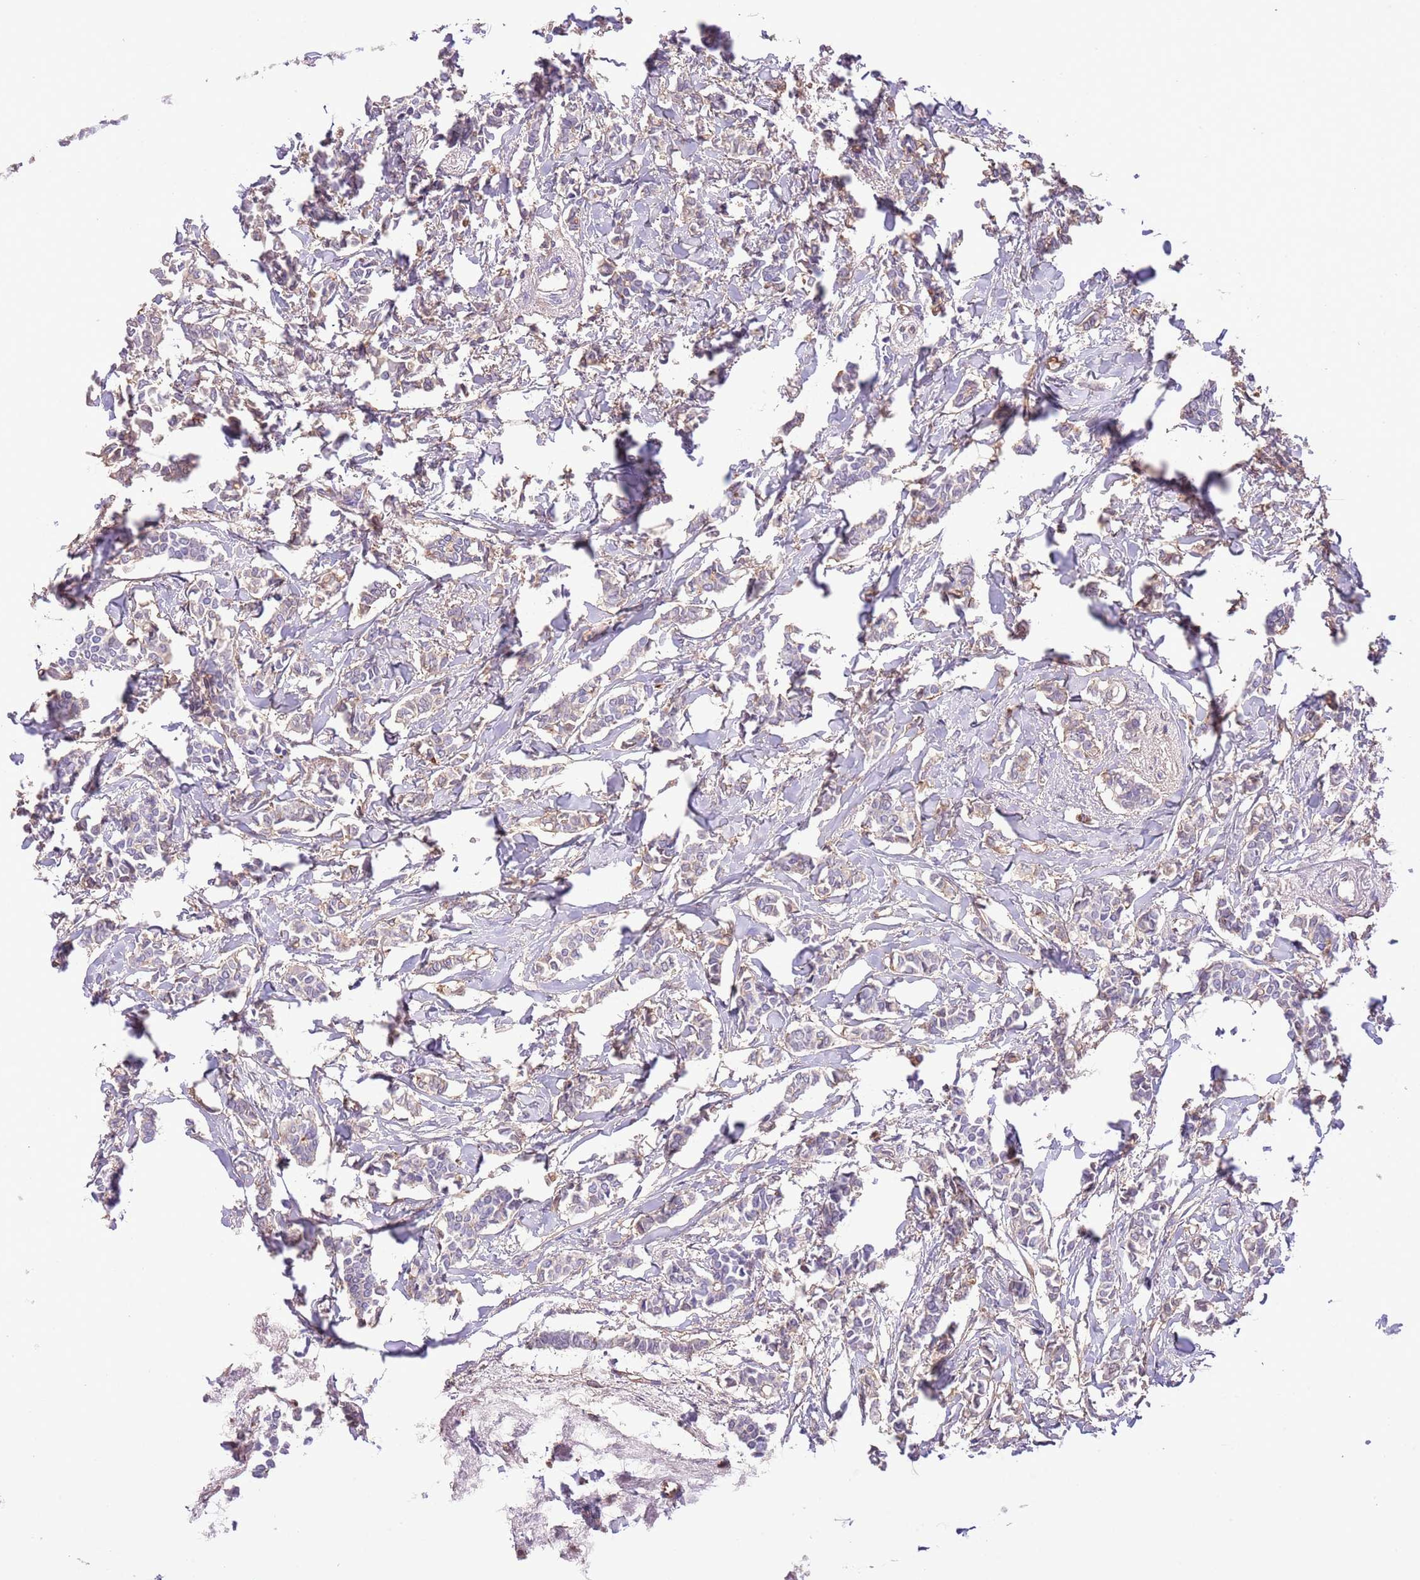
{"staining": {"intensity": "weak", "quantity": "<25%", "location": "cytoplasmic/membranous"}, "tissue": "breast cancer", "cell_type": "Tumor cells", "image_type": "cancer", "snomed": [{"axis": "morphology", "description": "Duct carcinoma"}, {"axis": "topography", "description": "Breast"}], "caption": "Tumor cells are negative for brown protein staining in infiltrating ductal carcinoma (breast).", "gene": "IGF1", "patient": {"sex": "female", "age": 41}}